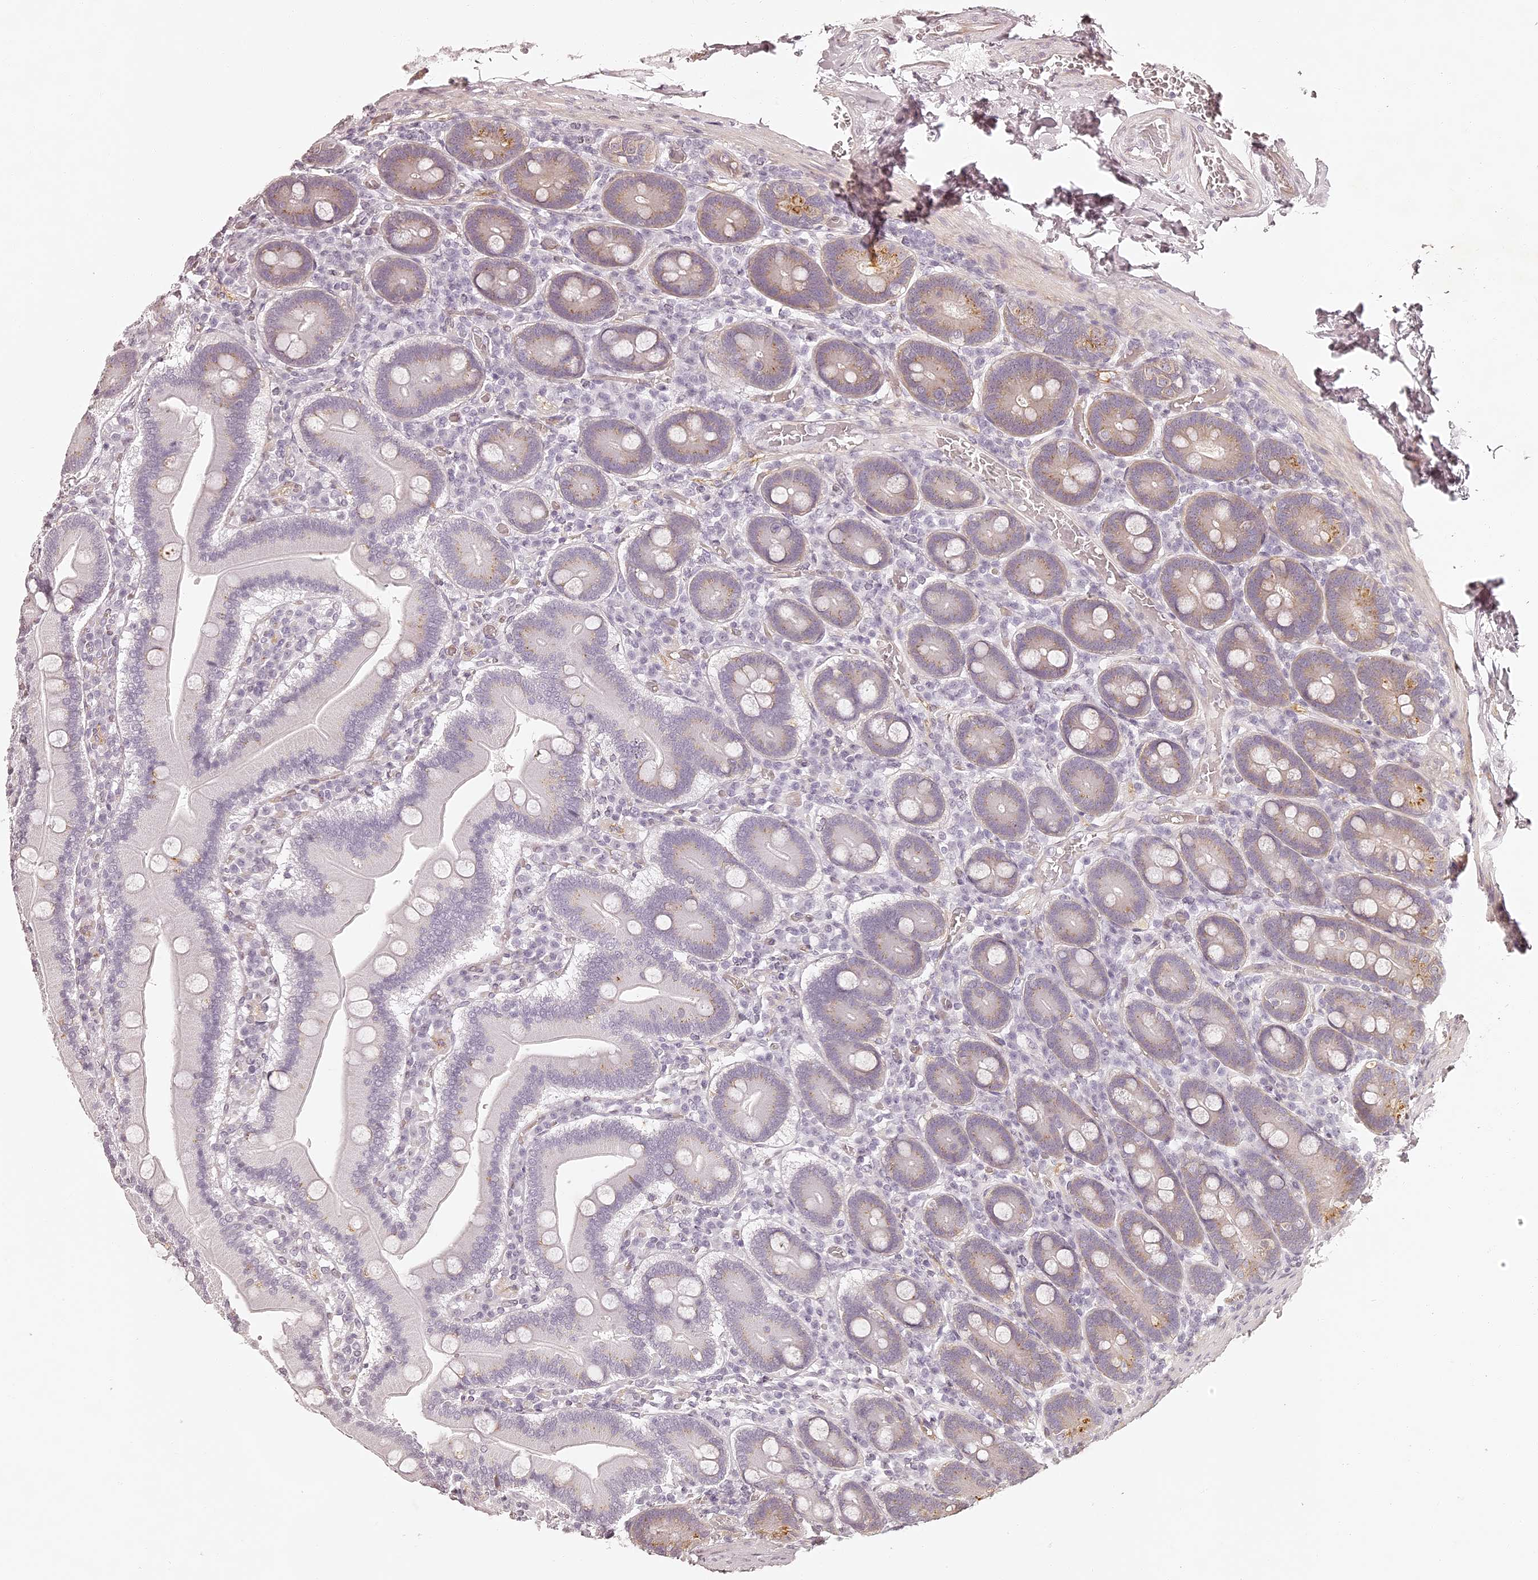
{"staining": {"intensity": "moderate", "quantity": "25%-75%", "location": "cytoplasmic/membranous"}, "tissue": "duodenum", "cell_type": "Glandular cells", "image_type": "normal", "snomed": [{"axis": "morphology", "description": "Normal tissue, NOS"}, {"axis": "topography", "description": "Duodenum"}], "caption": "Immunohistochemical staining of unremarkable human duodenum exhibits moderate cytoplasmic/membranous protein staining in approximately 25%-75% of glandular cells.", "gene": "ELAPOR1", "patient": {"sex": "female", "age": 62}}